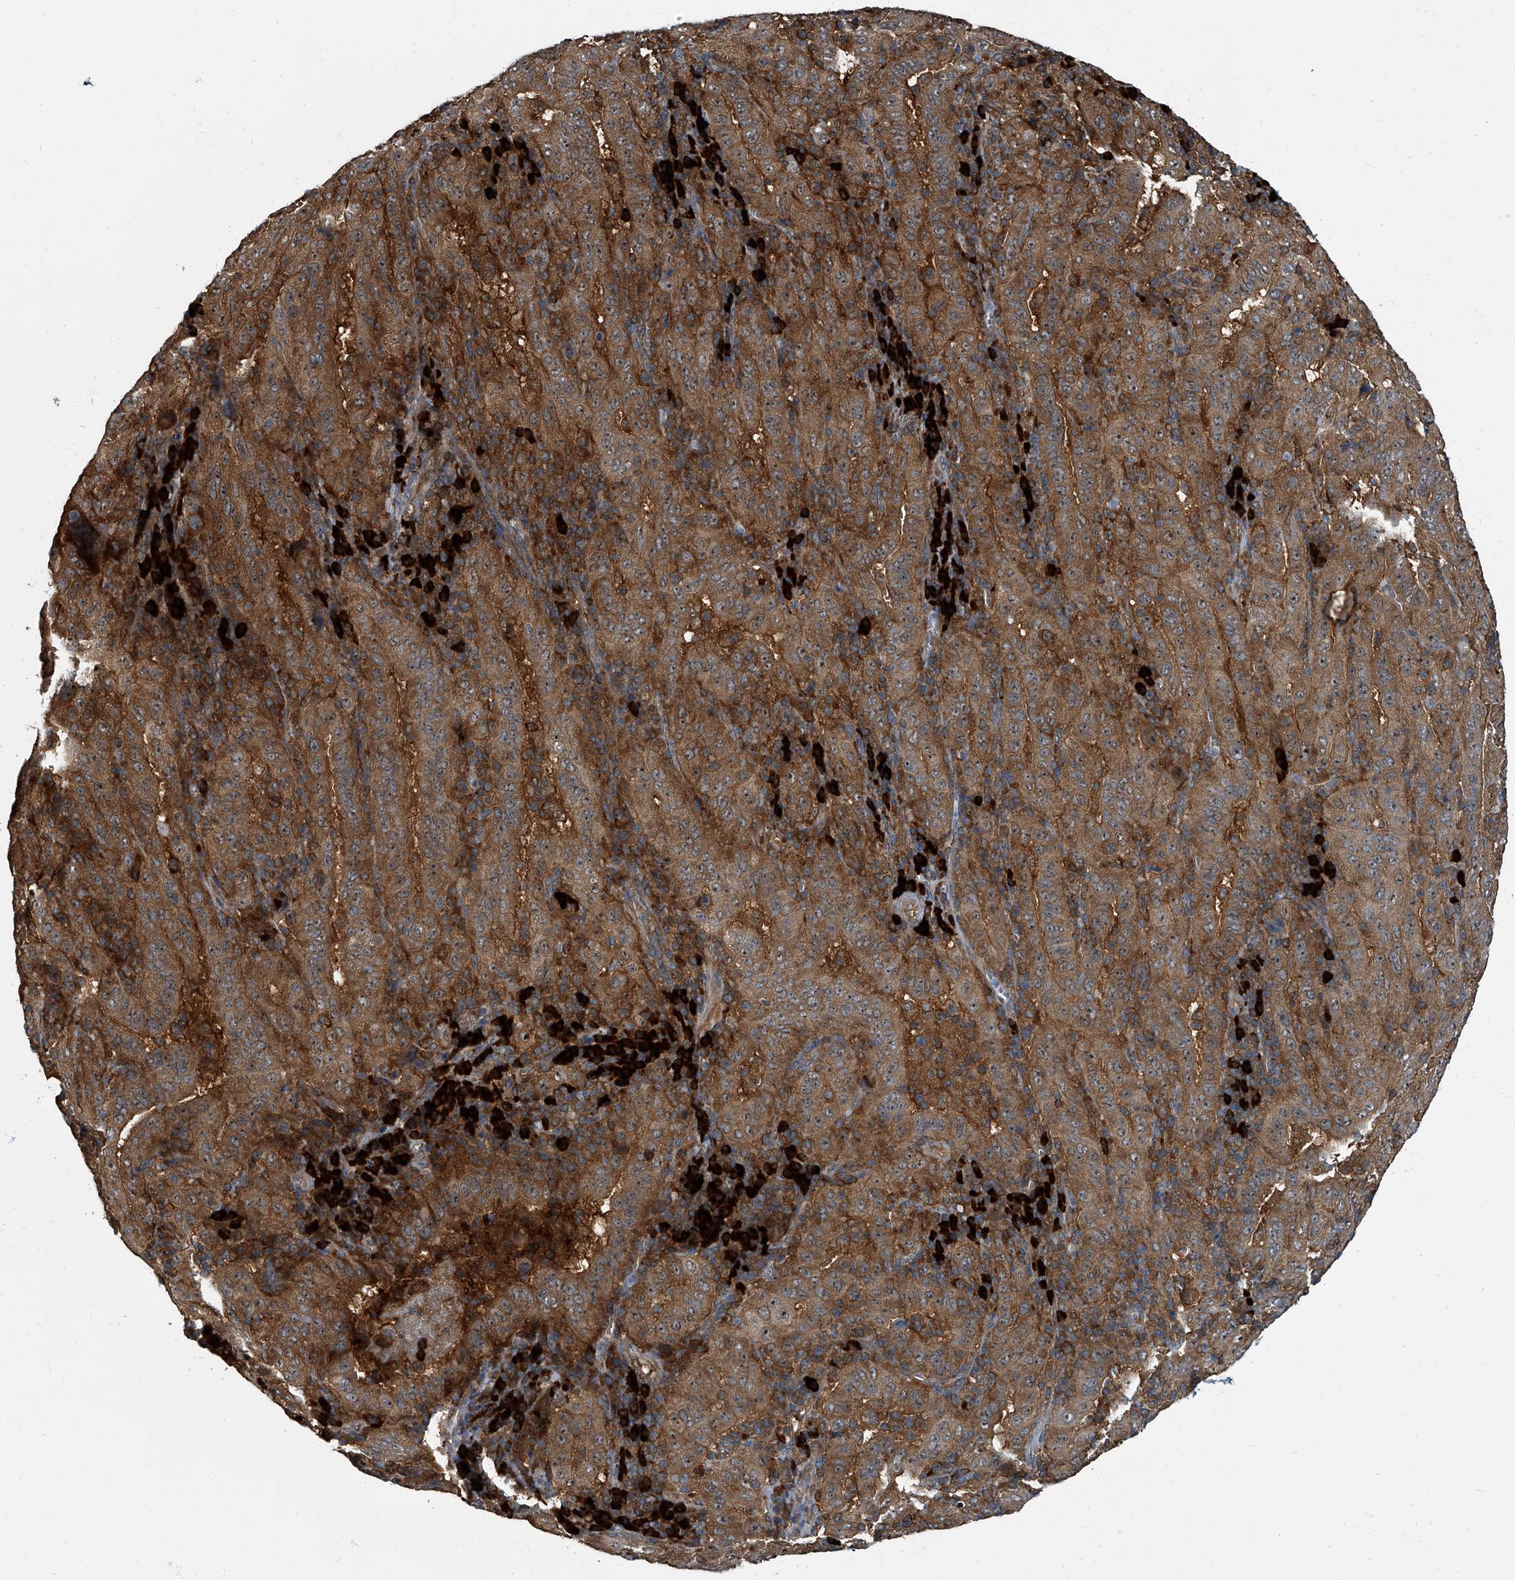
{"staining": {"intensity": "moderate", "quantity": ">75%", "location": "cytoplasmic/membranous"}, "tissue": "pancreatic cancer", "cell_type": "Tumor cells", "image_type": "cancer", "snomed": [{"axis": "morphology", "description": "Adenocarcinoma, NOS"}, {"axis": "topography", "description": "Pancreas"}], "caption": "Human pancreatic cancer (adenocarcinoma) stained with a protein marker shows moderate staining in tumor cells.", "gene": "CDV3", "patient": {"sex": "male", "age": 63}}